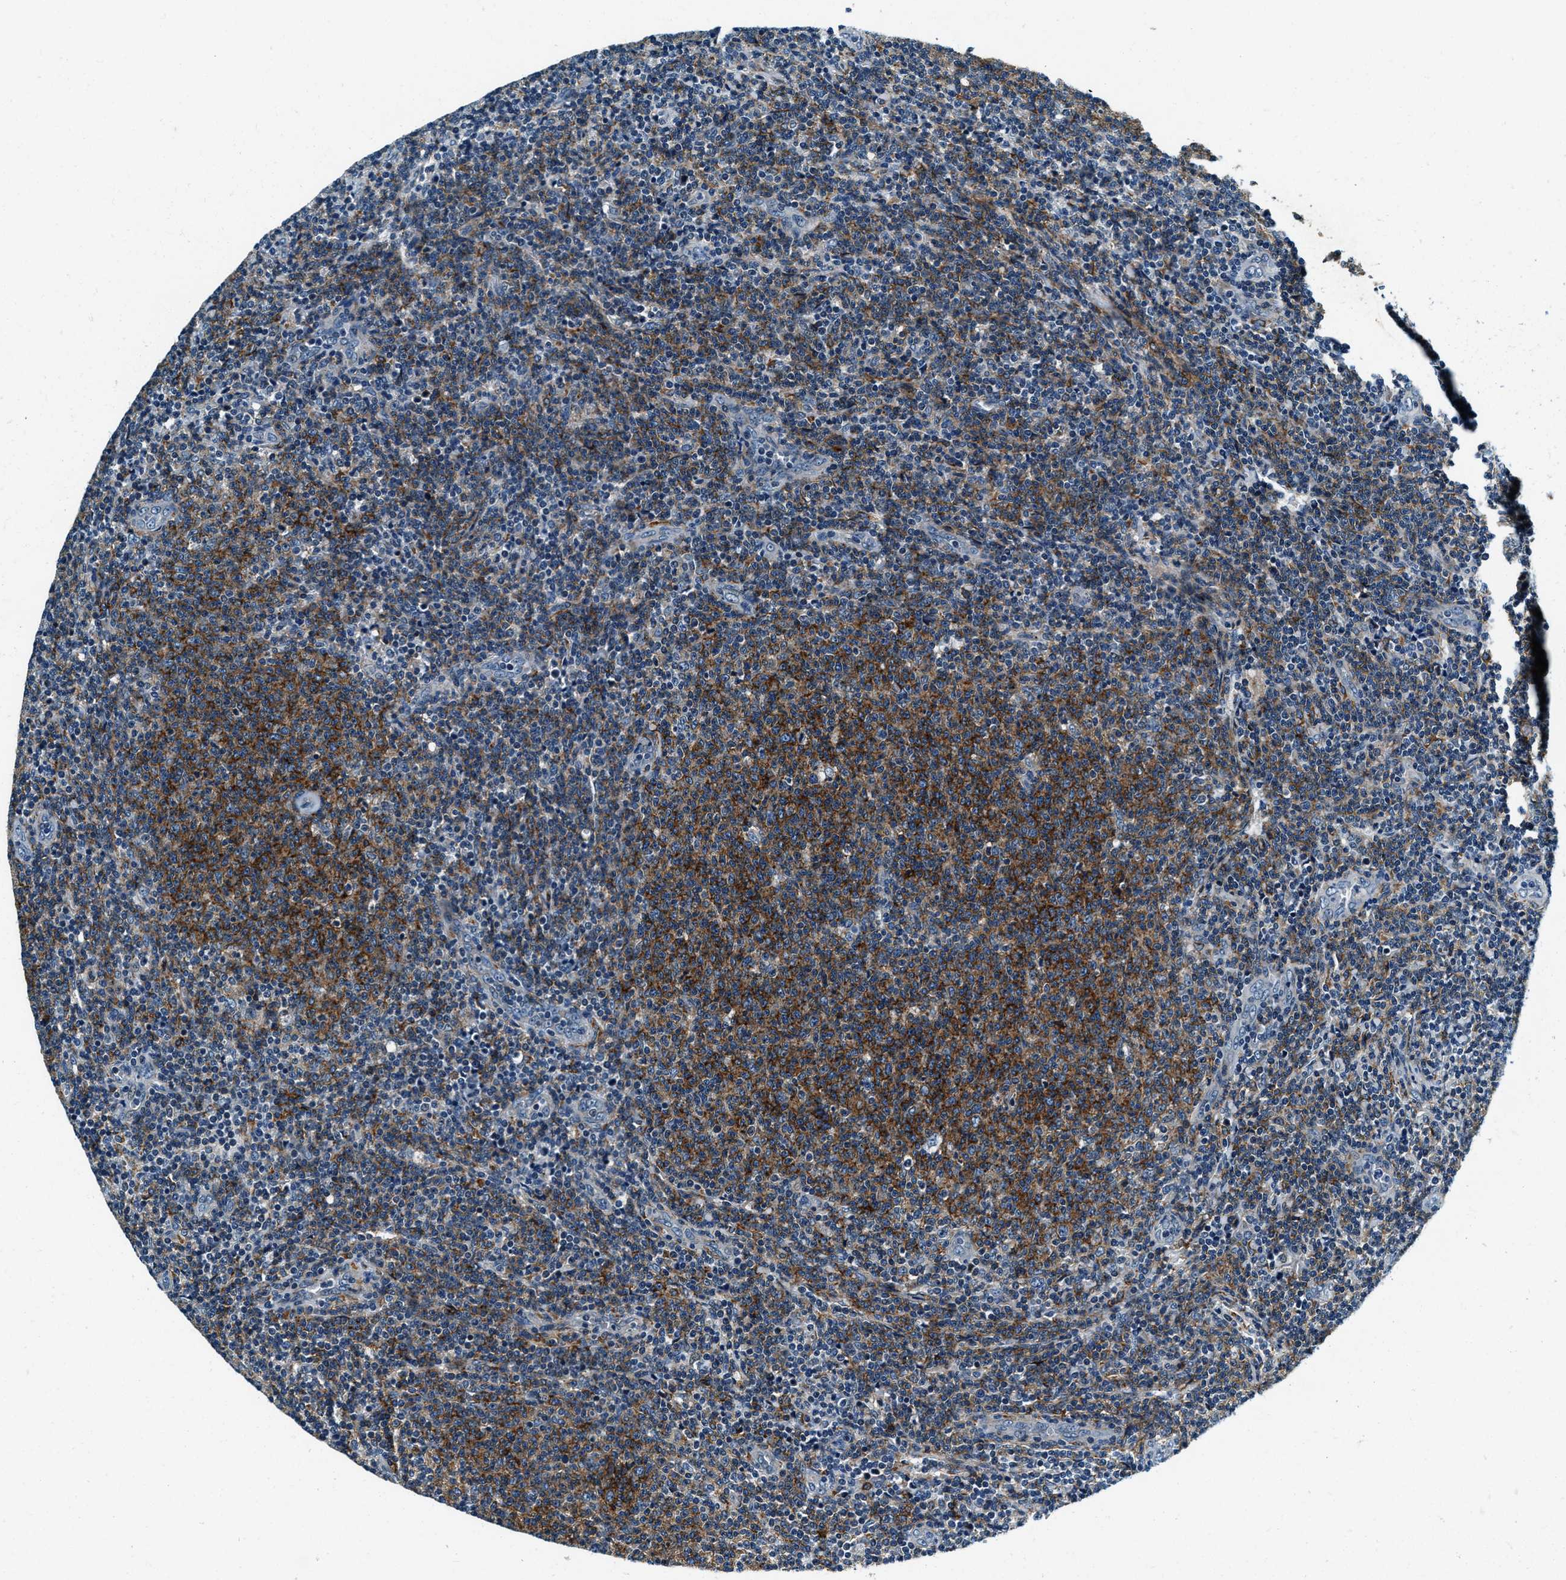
{"staining": {"intensity": "strong", "quantity": "25%-75%", "location": "cytoplasmic/membranous"}, "tissue": "lymphoma", "cell_type": "Tumor cells", "image_type": "cancer", "snomed": [{"axis": "morphology", "description": "Malignant lymphoma, non-Hodgkin's type, Low grade"}, {"axis": "topography", "description": "Lymph node"}], "caption": "High-magnification brightfield microscopy of low-grade malignant lymphoma, non-Hodgkin's type stained with DAB (3,3'-diaminobenzidine) (brown) and counterstained with hematoxylin (blue). tumor cells exhibit strong cytoplasmic/membranous positivity is identified in approximately25%-75% of cells.", "gene": "C2orf66", "patient": {"sex": "male", "age": 66}}